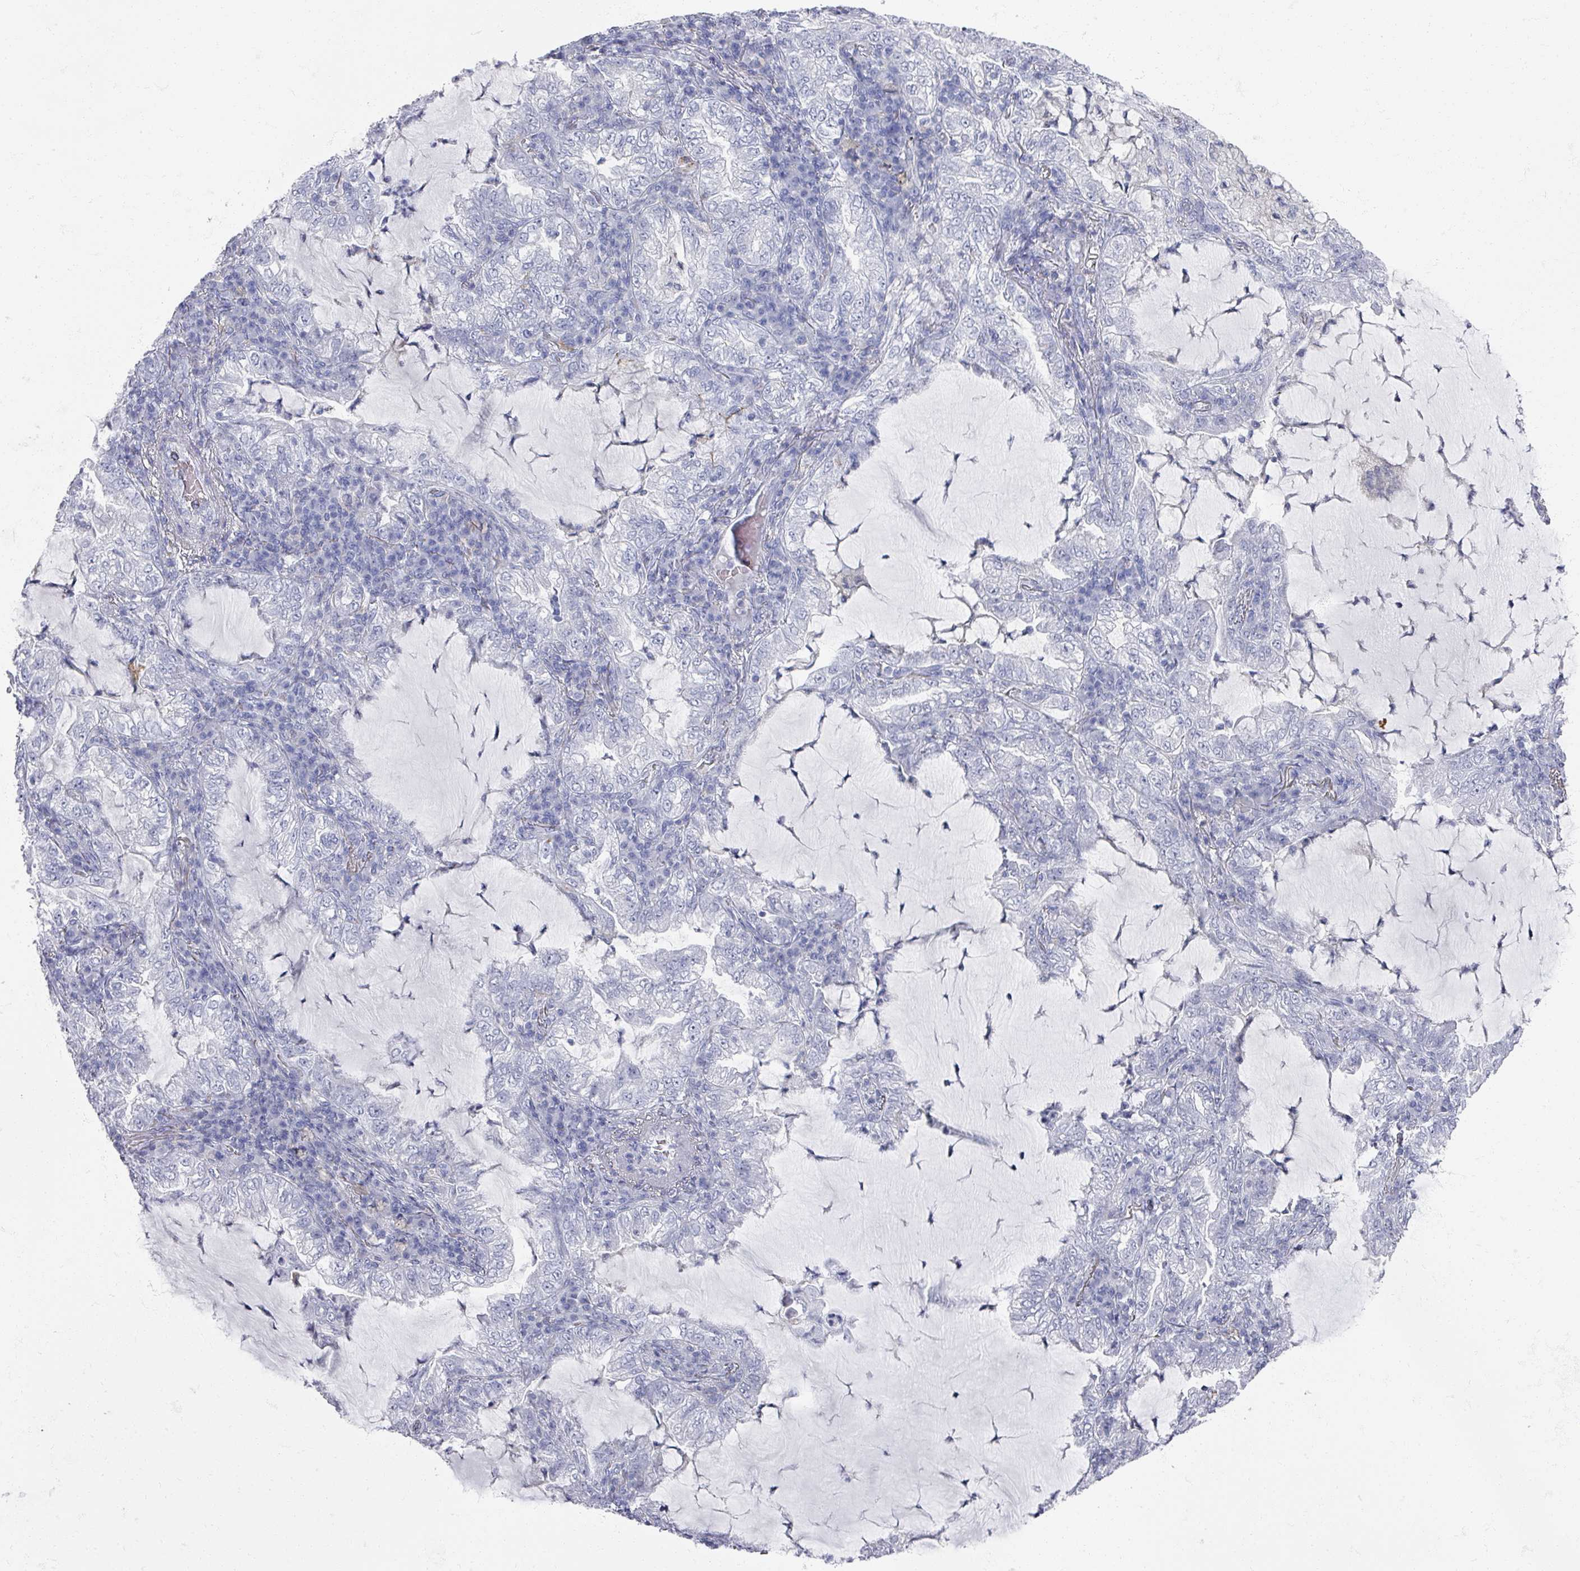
{"staining": {"intensity": "negative", "quantity": "none", "location": "none"}, "tissue": "lung cancer", "cell_type": "Tumor cells", "image_type": "cancer", "snomed": [{"axis": "morphology", "description": "Adenocarcinoma, NOS"}, {"axis": "topography", "description": "Lung"}], "caption": "DAB immunohistochemical staining of human lung cancer (adenocarcinoma) shows no significant expression in tumor cells.", "gene": "OMG", "patient": {"sex": "female", "age": 73}}